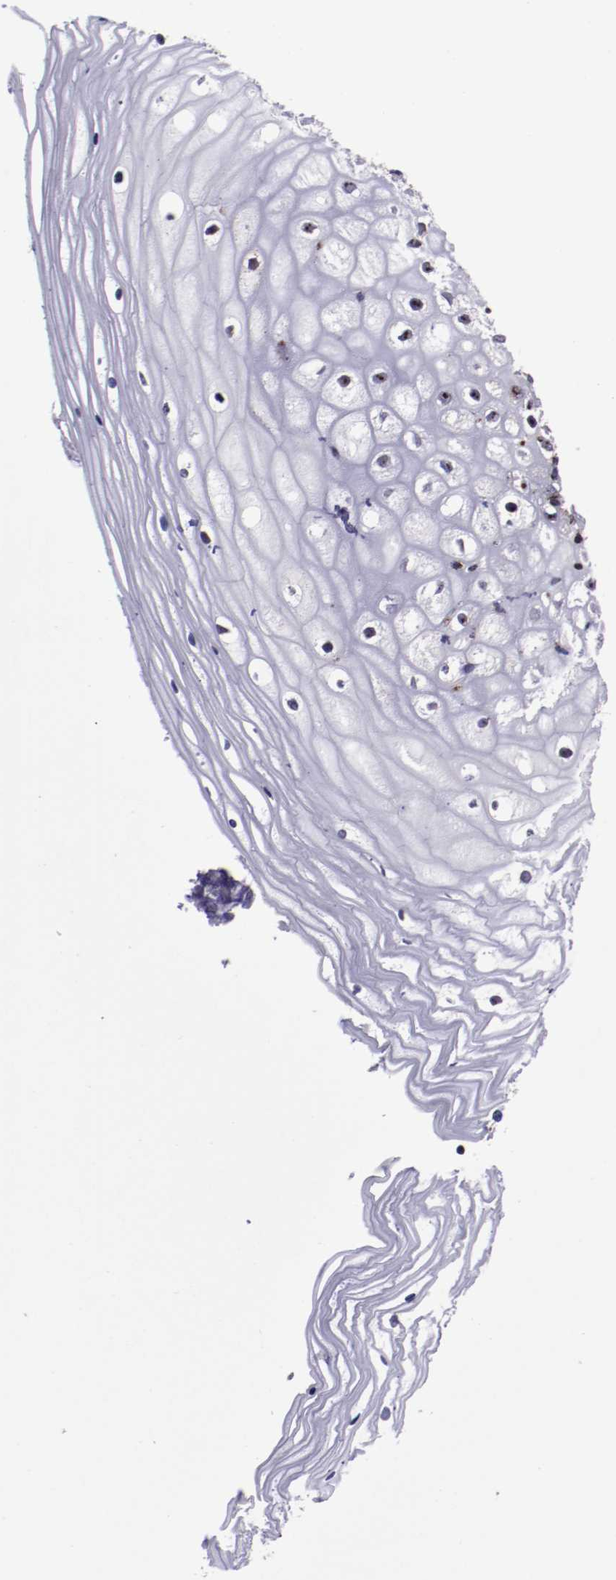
{"staining": {"intensity": "moderate", "quantity": "25%-75%", "location": "nuclear"}, "tissue": "vagina", "cell_type": "Squamous epithelial cells", "image_type": "normal", "snomed": [{"axis": "morphology", "description": "Normal tissue, NOS"}, {"axis": "topography", "description": "Vagina"}], "caption": "Vagina stained with IHC shows moderate nuclear staining in approximately 25%-75% of squamous epithelial cells. (DAB IHC with brightfield microscopy, high magnification).", "gene": "LONP1", "patient": {"sex": "female", "age": 46}}